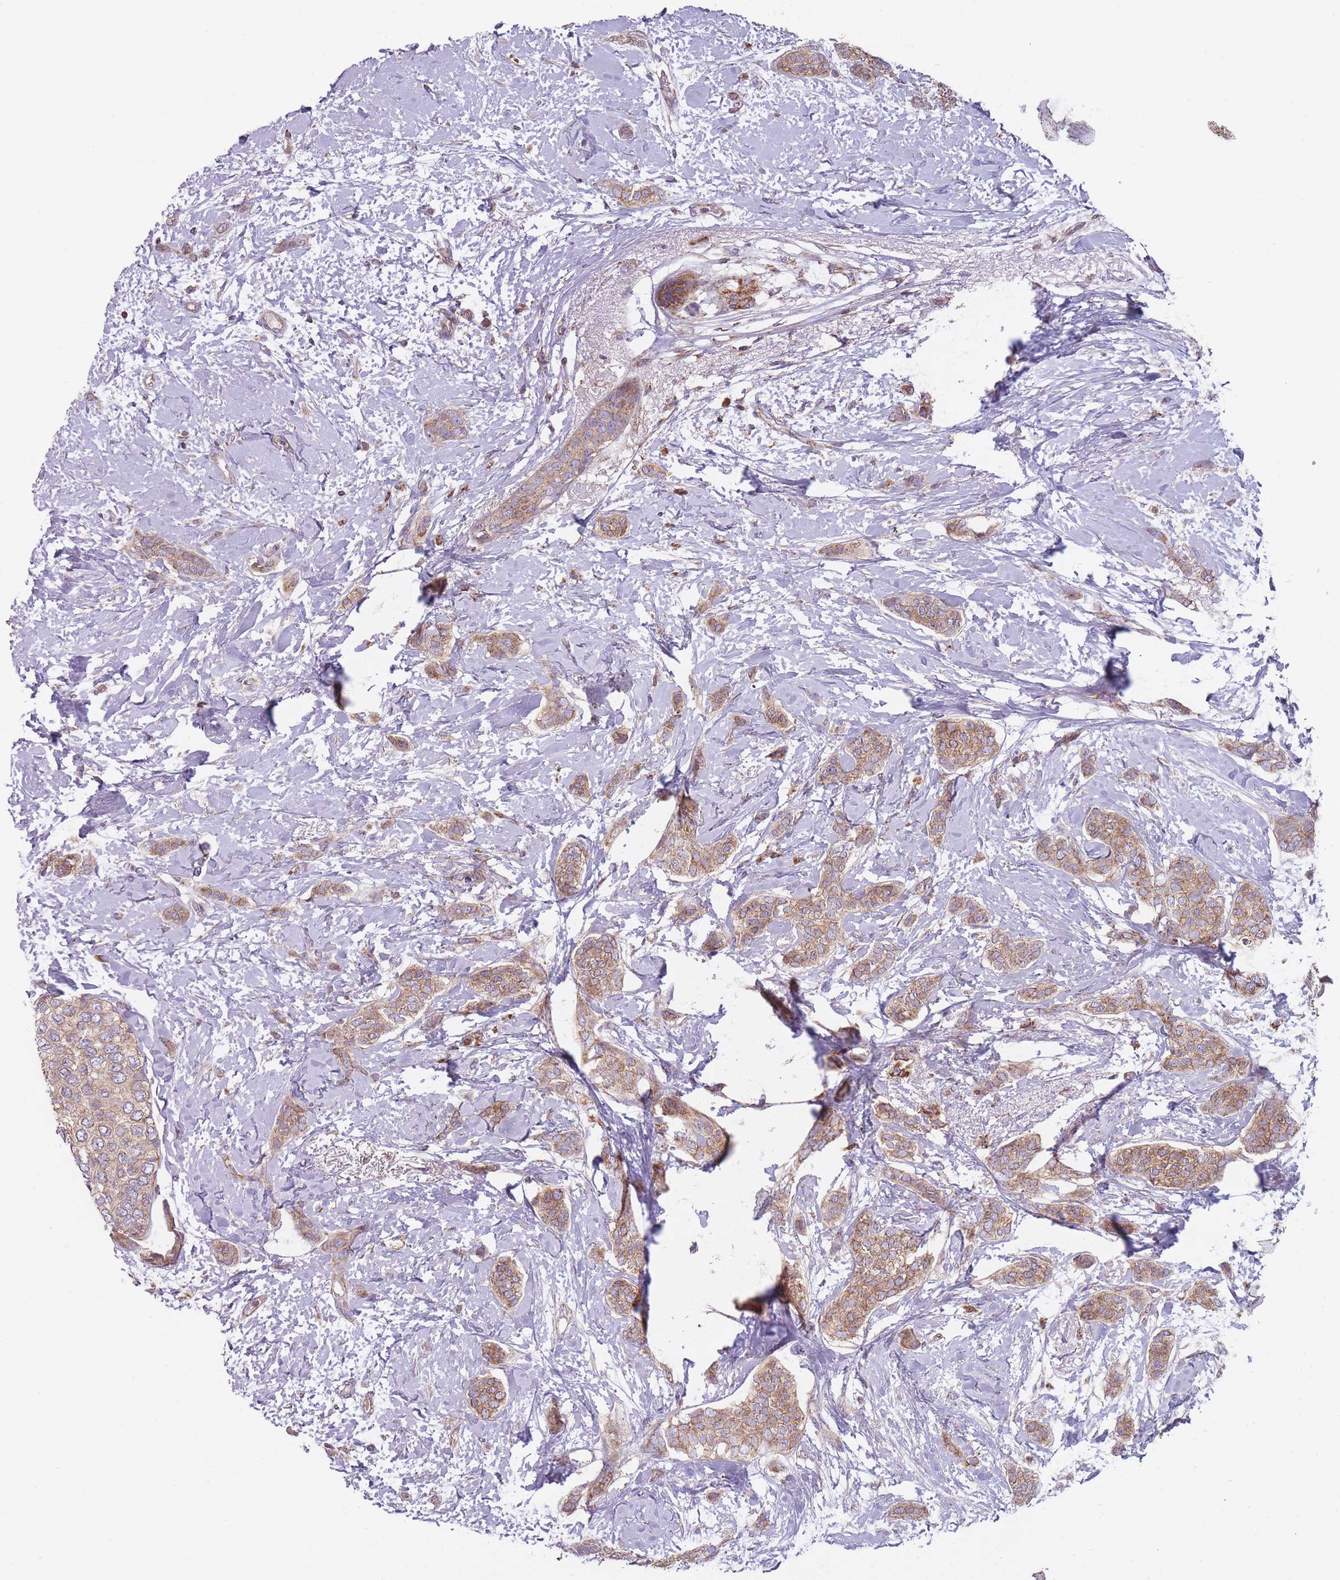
{"staining": {"intensity": "moderate", "quantity": ">75%", "location": "cytoplasmic/membranous"}, "tissue": "breast cancer", "cell_type": "Tumor cells", "image_type": "cancer", "snomed": [{"axis": "morphology", "description": "Duct carcinoma"}, {"axis": "topography", "description": "Breast"}], "caption": "A medium amount of moderate cytoplasmic/membranous staining is present in about >75% of tumor cells in breast invasive ductal carcinoma tissue. Ihc stains the protein of interest in brown and the nuclei are stained blue.", "gene": "NDUFA9", "patient": {"sex": "female", "age": 72}}